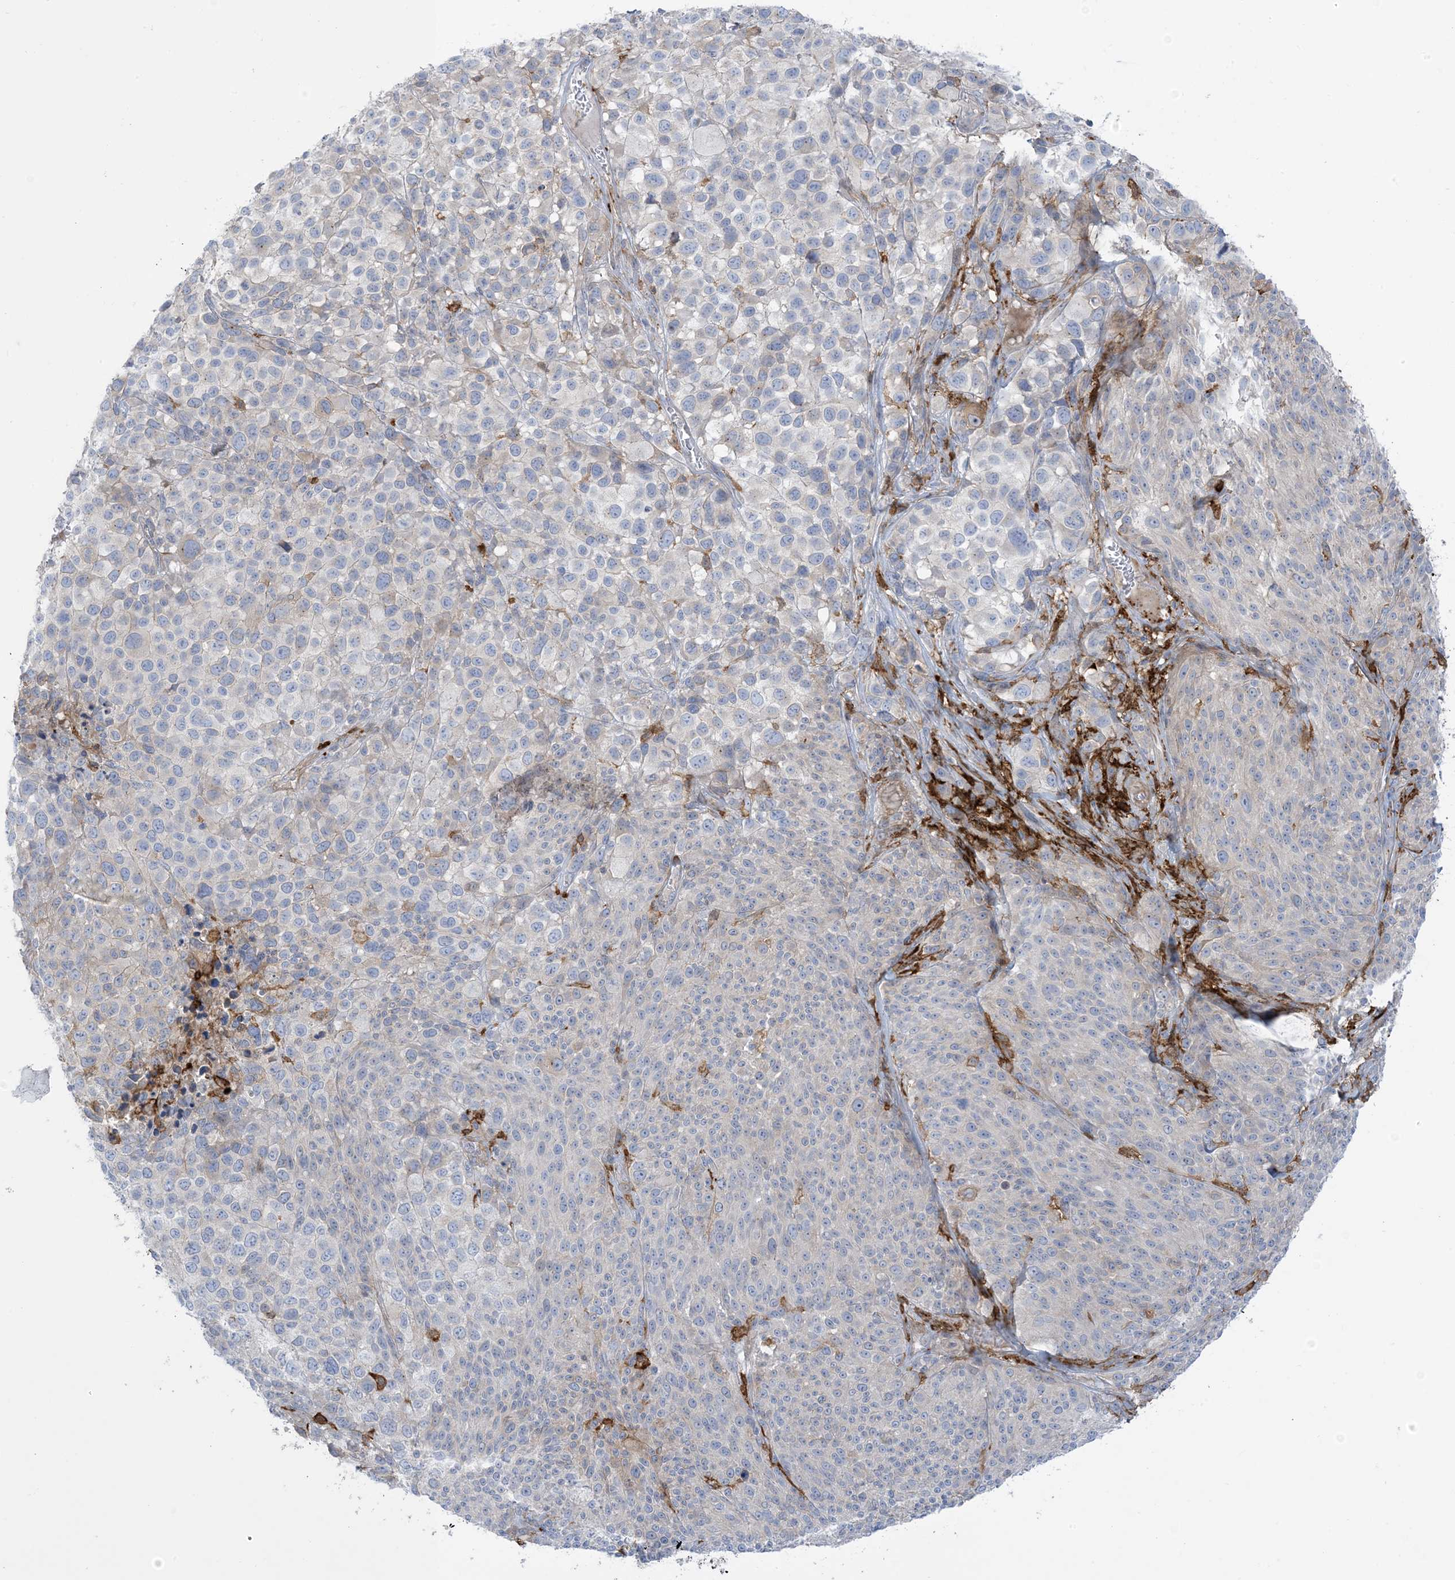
{"staining": {"intensity": "negative", "quantity": "none", "location": "none"}, "tissue": "melanoma", "cell_type": "Tumor cells", "image_type": "cancer", "snomed": [{"axis": "morphology", "description": "Malignant melanoma, NOS"}, {"axis": "topography", "description": "Skin of trunk"}], "caption": "Tumor cells are negative for protein expression in human malignant melanoma.", "gene": "ICMT", "patient": {"sex": "male", "age": 71}}